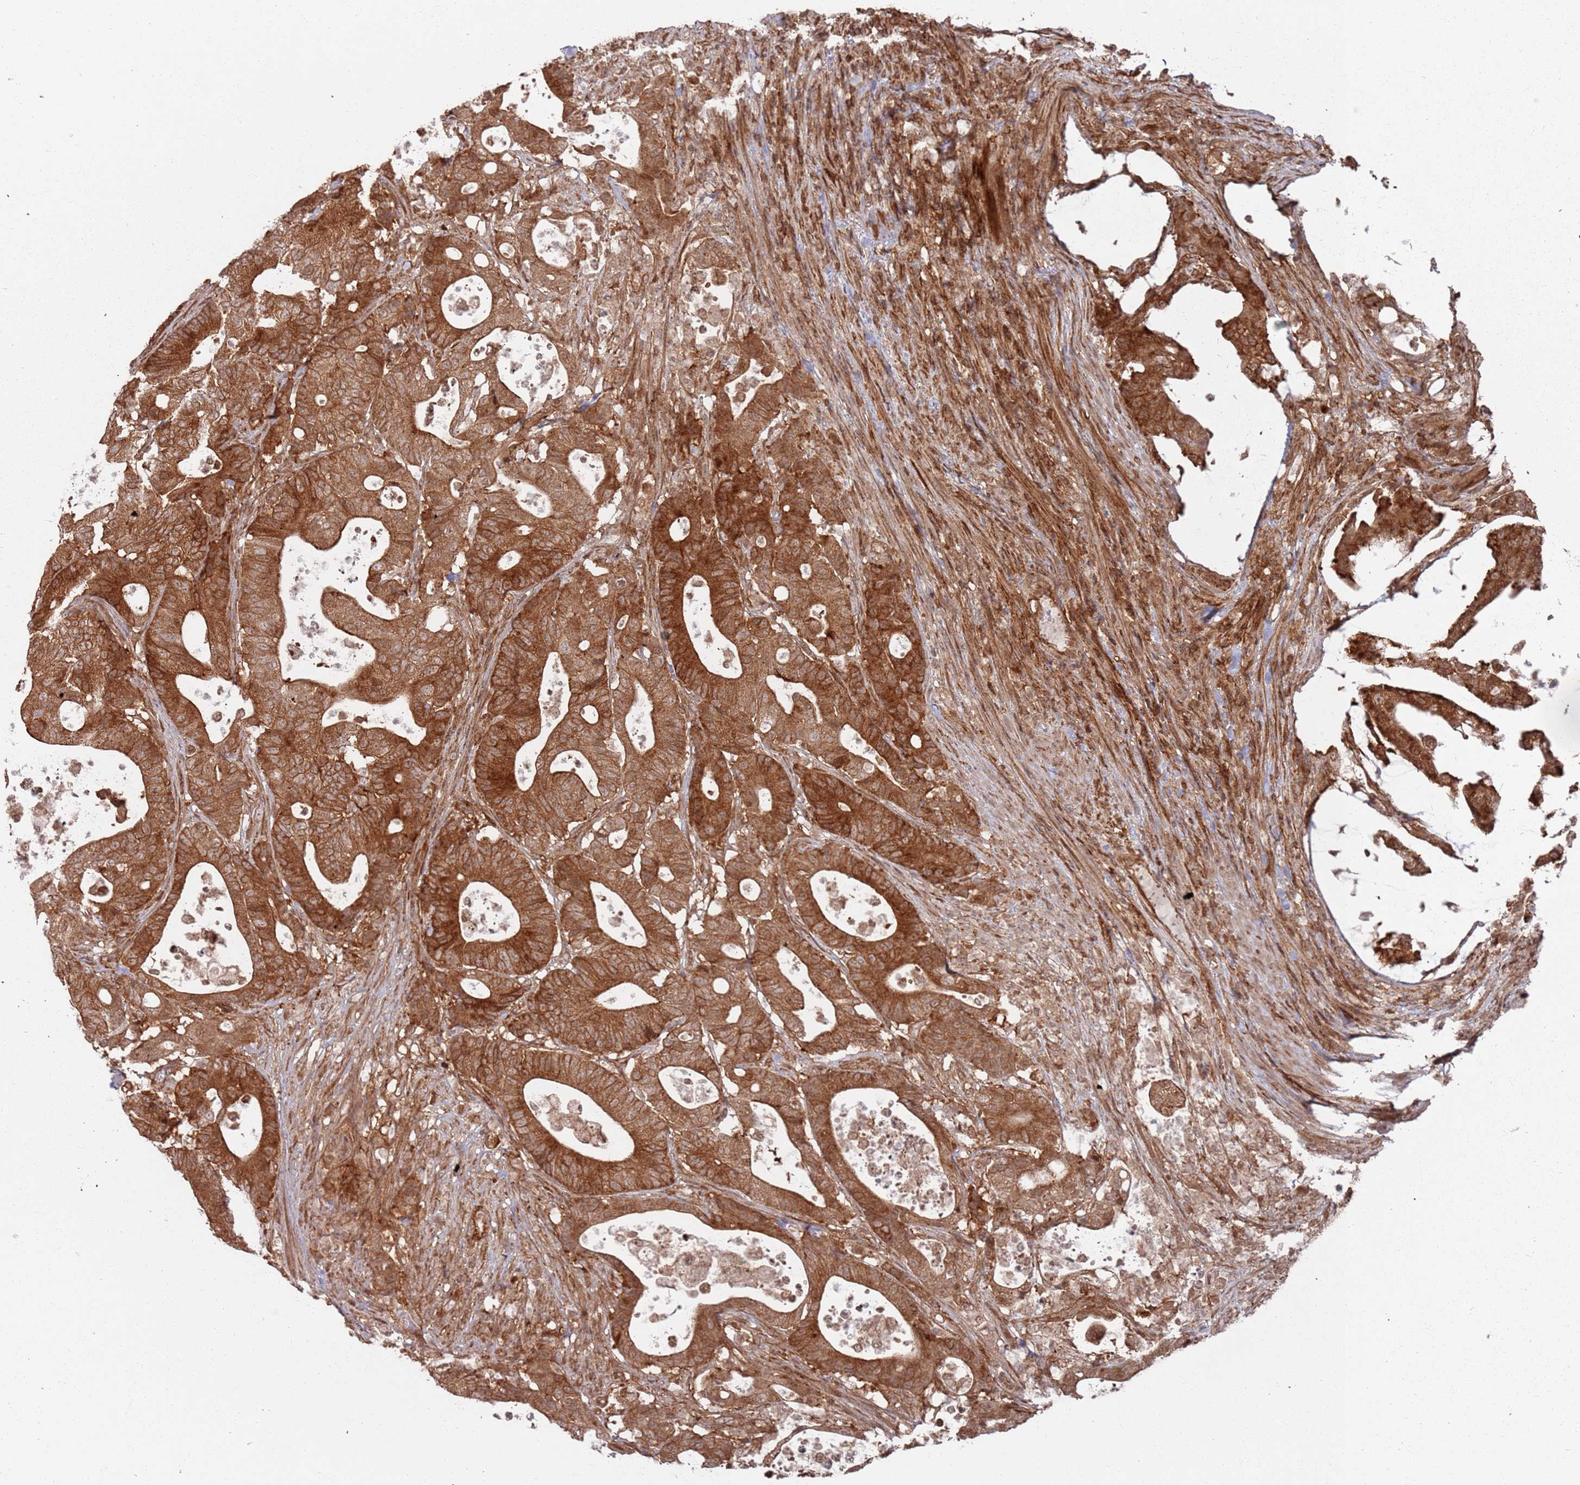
{"staining": {"intensity": "strong", "quantity": ">75%", "location": "cytoplasmic/membranous"}, "tissue": "colorectal cancer", "cell_type": "Tumor cells", "image_type": "cancer", "snomed": [{"axis": "morphology", "description": "Adenocarcinoma, NOS"}, {"axis": "topography", "description": "Colon"}], "caption": "A high amount of strong cytoplasmic/membranous staining is present in approximately >75% of tumor cells in colorectal cancer (adenocarcinoma) tissue.", "gene": "PIH1D1", "patient": {"sex": "female", "age": 84}}